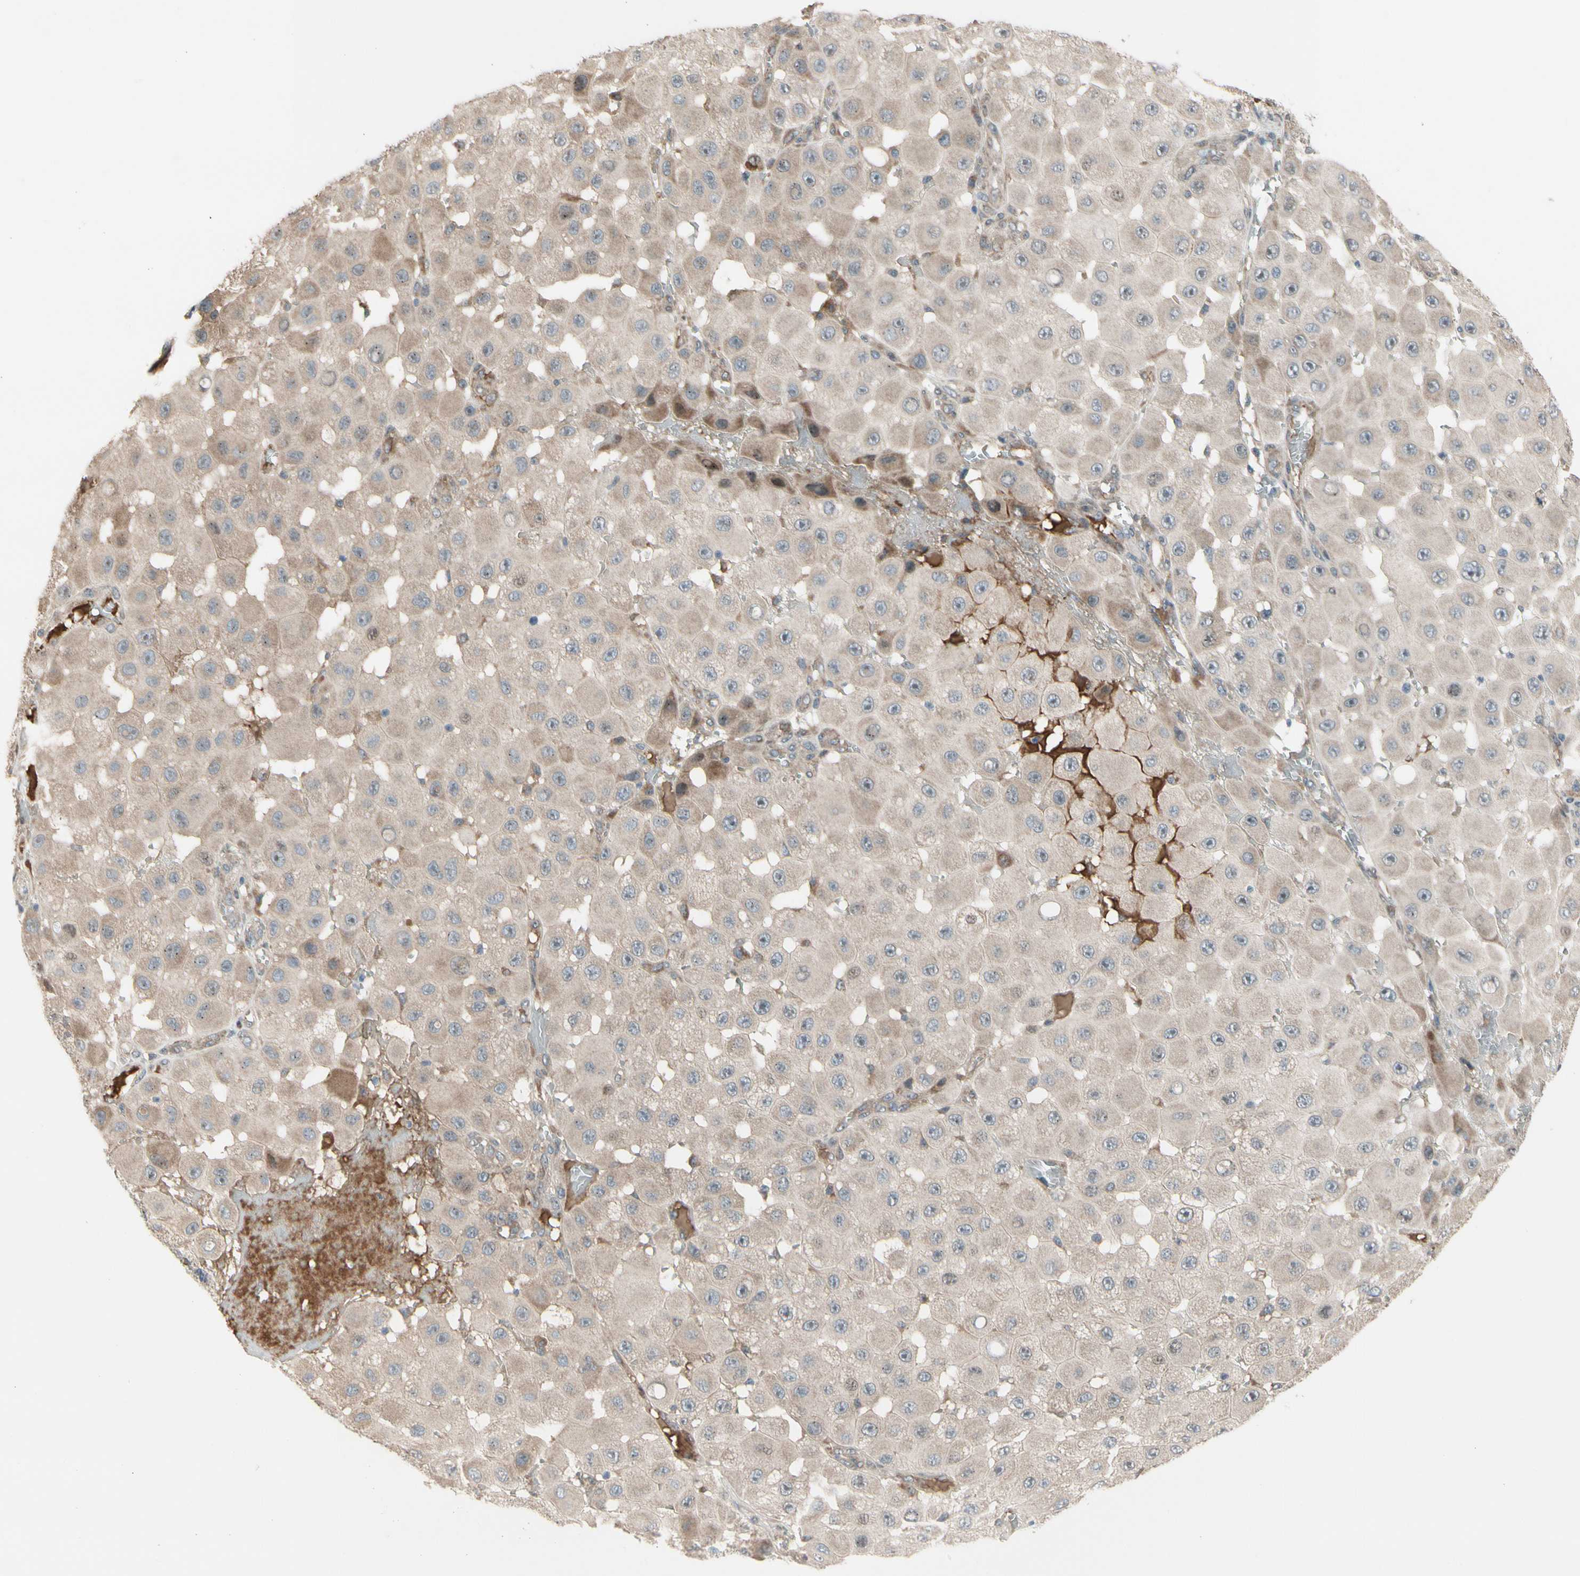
{"staining": {"intensity": "weak", "quantity": "25%-75%", "location": "cytoplasmic/membranous"}, "tissue": "melanoma", "cell_type": "Tumor cells", "image_type": "cancer", "snomed": [{"axis": "morphology", "description": "Malignant melanoma, NOS"}, {"axis": "topography", "description": "Skin"}], "caption": "Immunohistochemistry micrograph of human melanoma stained for a protein (brown), which shows low levels of weak cytoplasmic/membranous staining in approximately 25%-75% of tumor cells.", "gene": "SNX29", "patient": {"sex": "female", "age": 81}}